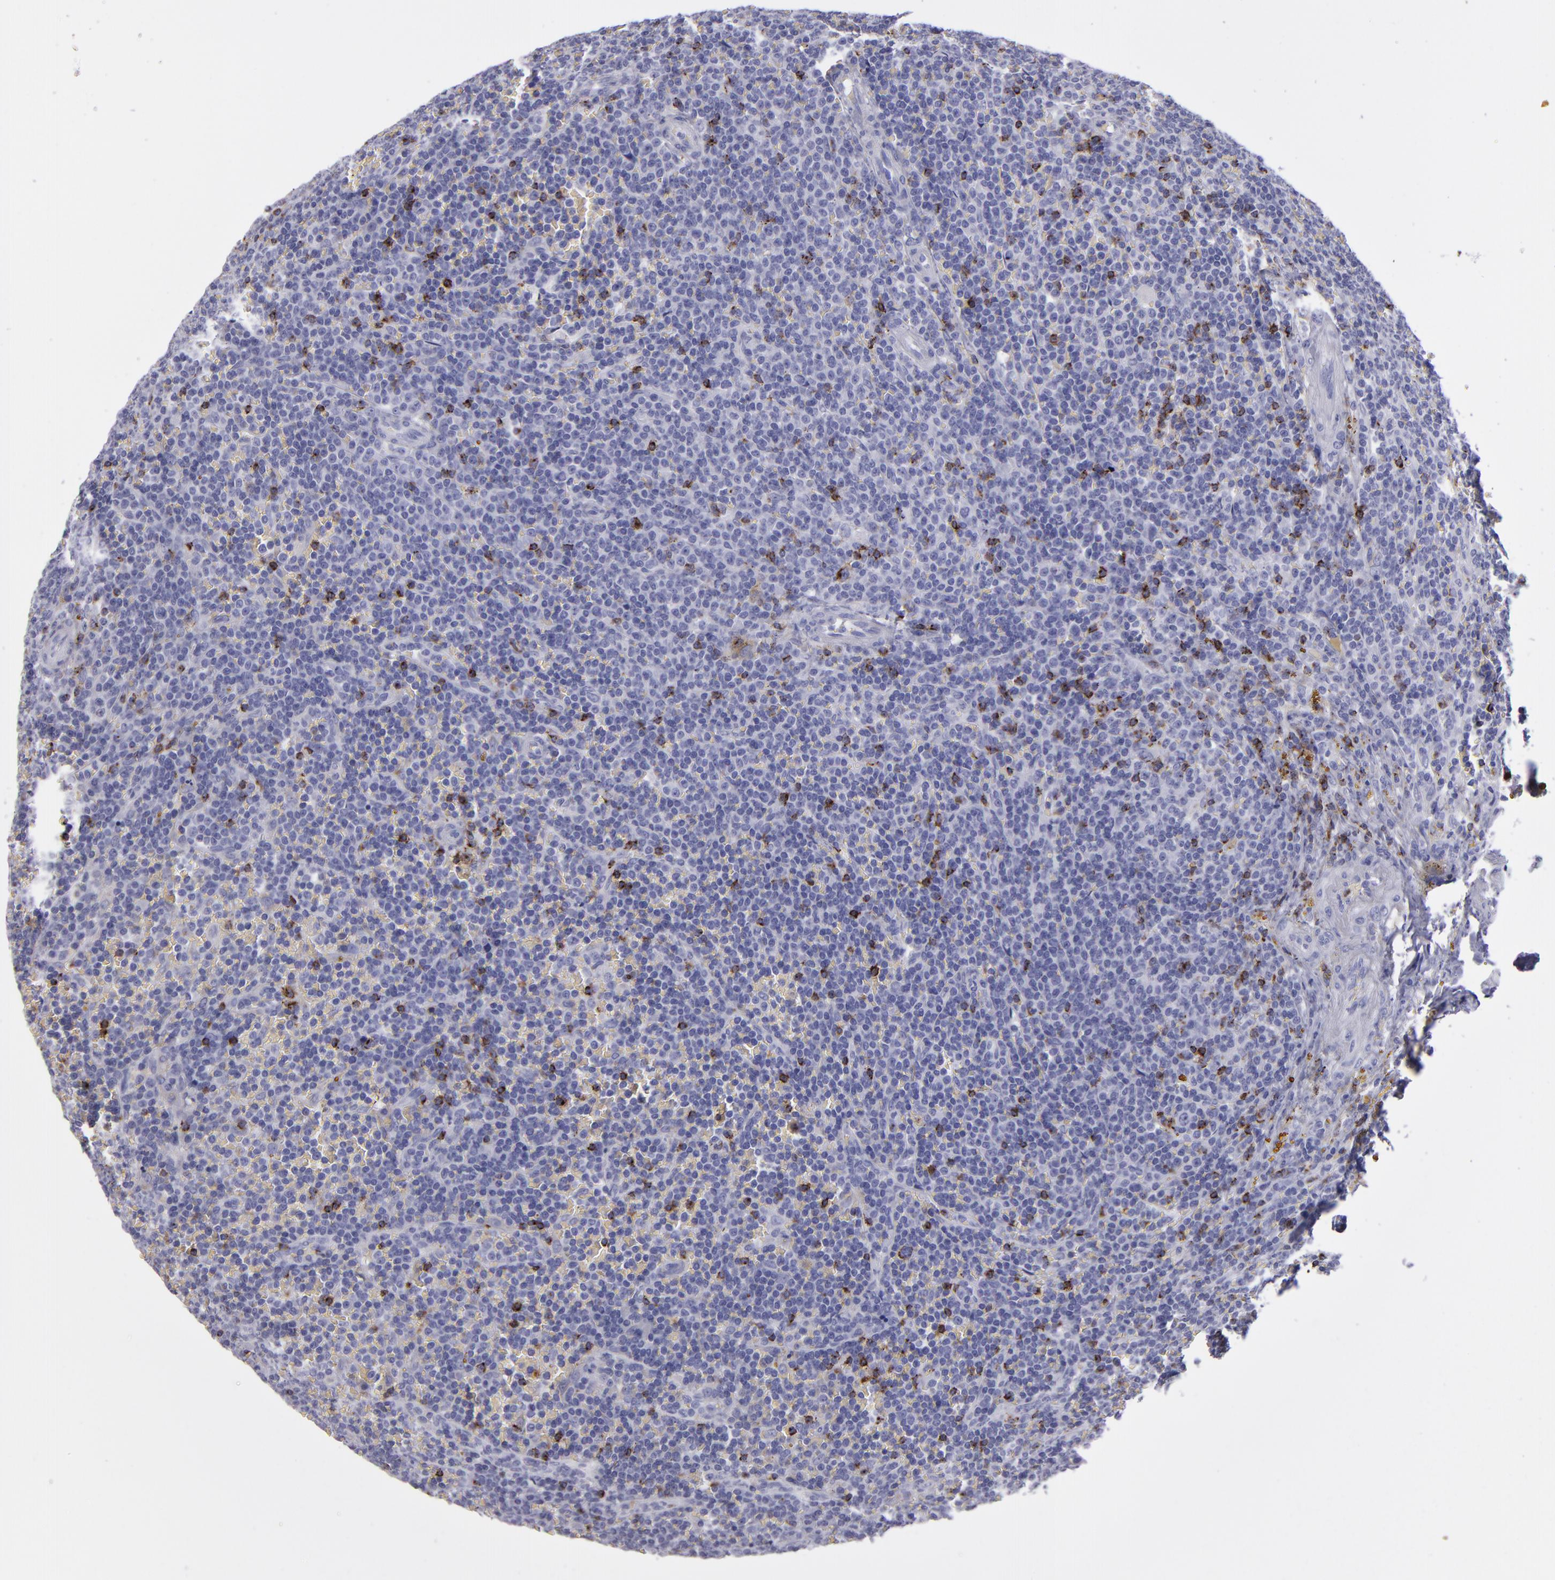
{"staining": {"intensity": "negative", "quantity": "none", "location": "none"}, "tissue": "lymphoma", "cell_type": "Tumor cells", "image_type": "cancer", "snomed": [{"axis": "morphology", "description": "Malignant lymphoma, non-Hodgkin's type, Low grade"}, {"axis": "topography", "description": "Spleen"}], "caption": "This histopathology image is of lymphoma stained with IHC to label a protein in brown with the nuclei are counter-stained blue. There is no positivity in tumor cells.", "gene": "CD2", "patient": {"sex": "male", "age": 80}}